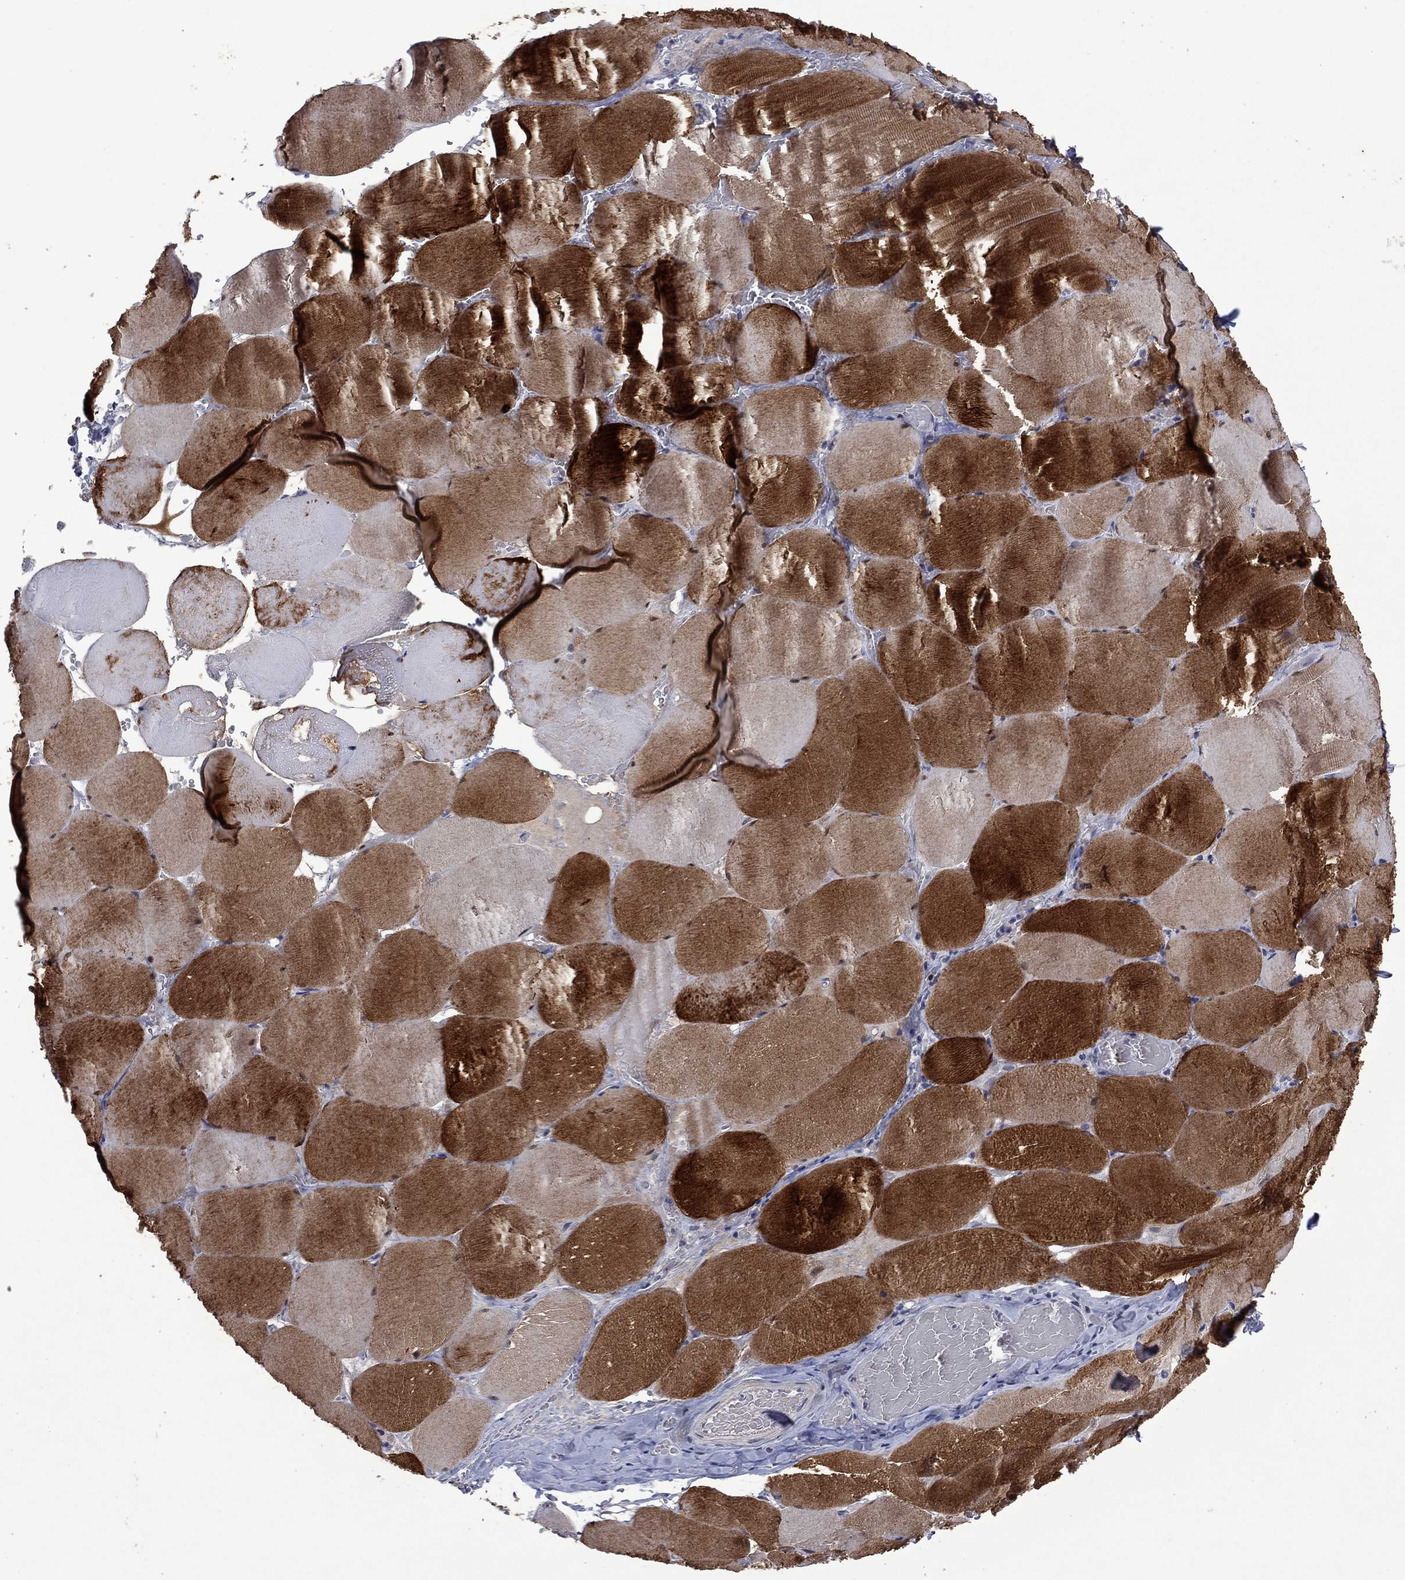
{"staining": {"intensity": "strong", "quantity": "25%-75%", "location": "cytoplasmic/membranous"}, "tissue": "skeletal muscle", "cell_type": "Myocytes", "image_type": "normal", "snomed": [{"axis": "morphology", "description": "Normal tissue, NOS"}, {"axis": "morphology", "description": "Malignant melanoma, Metastatic site"}, {"axis": "topography", "description": "Skeletal muscle"}], "caption": "High-magnification brightfield microscopy of unremarkable skeletal muscle stained with DAB (brown) and counterstained with hematoxylin (blue). myocytes exhibit strong cytoplasmic/membranous positivity is identified in about25%-75% of cells.", "gene": "PHKA1", "patient": {"sex": "male", "age": 50}}